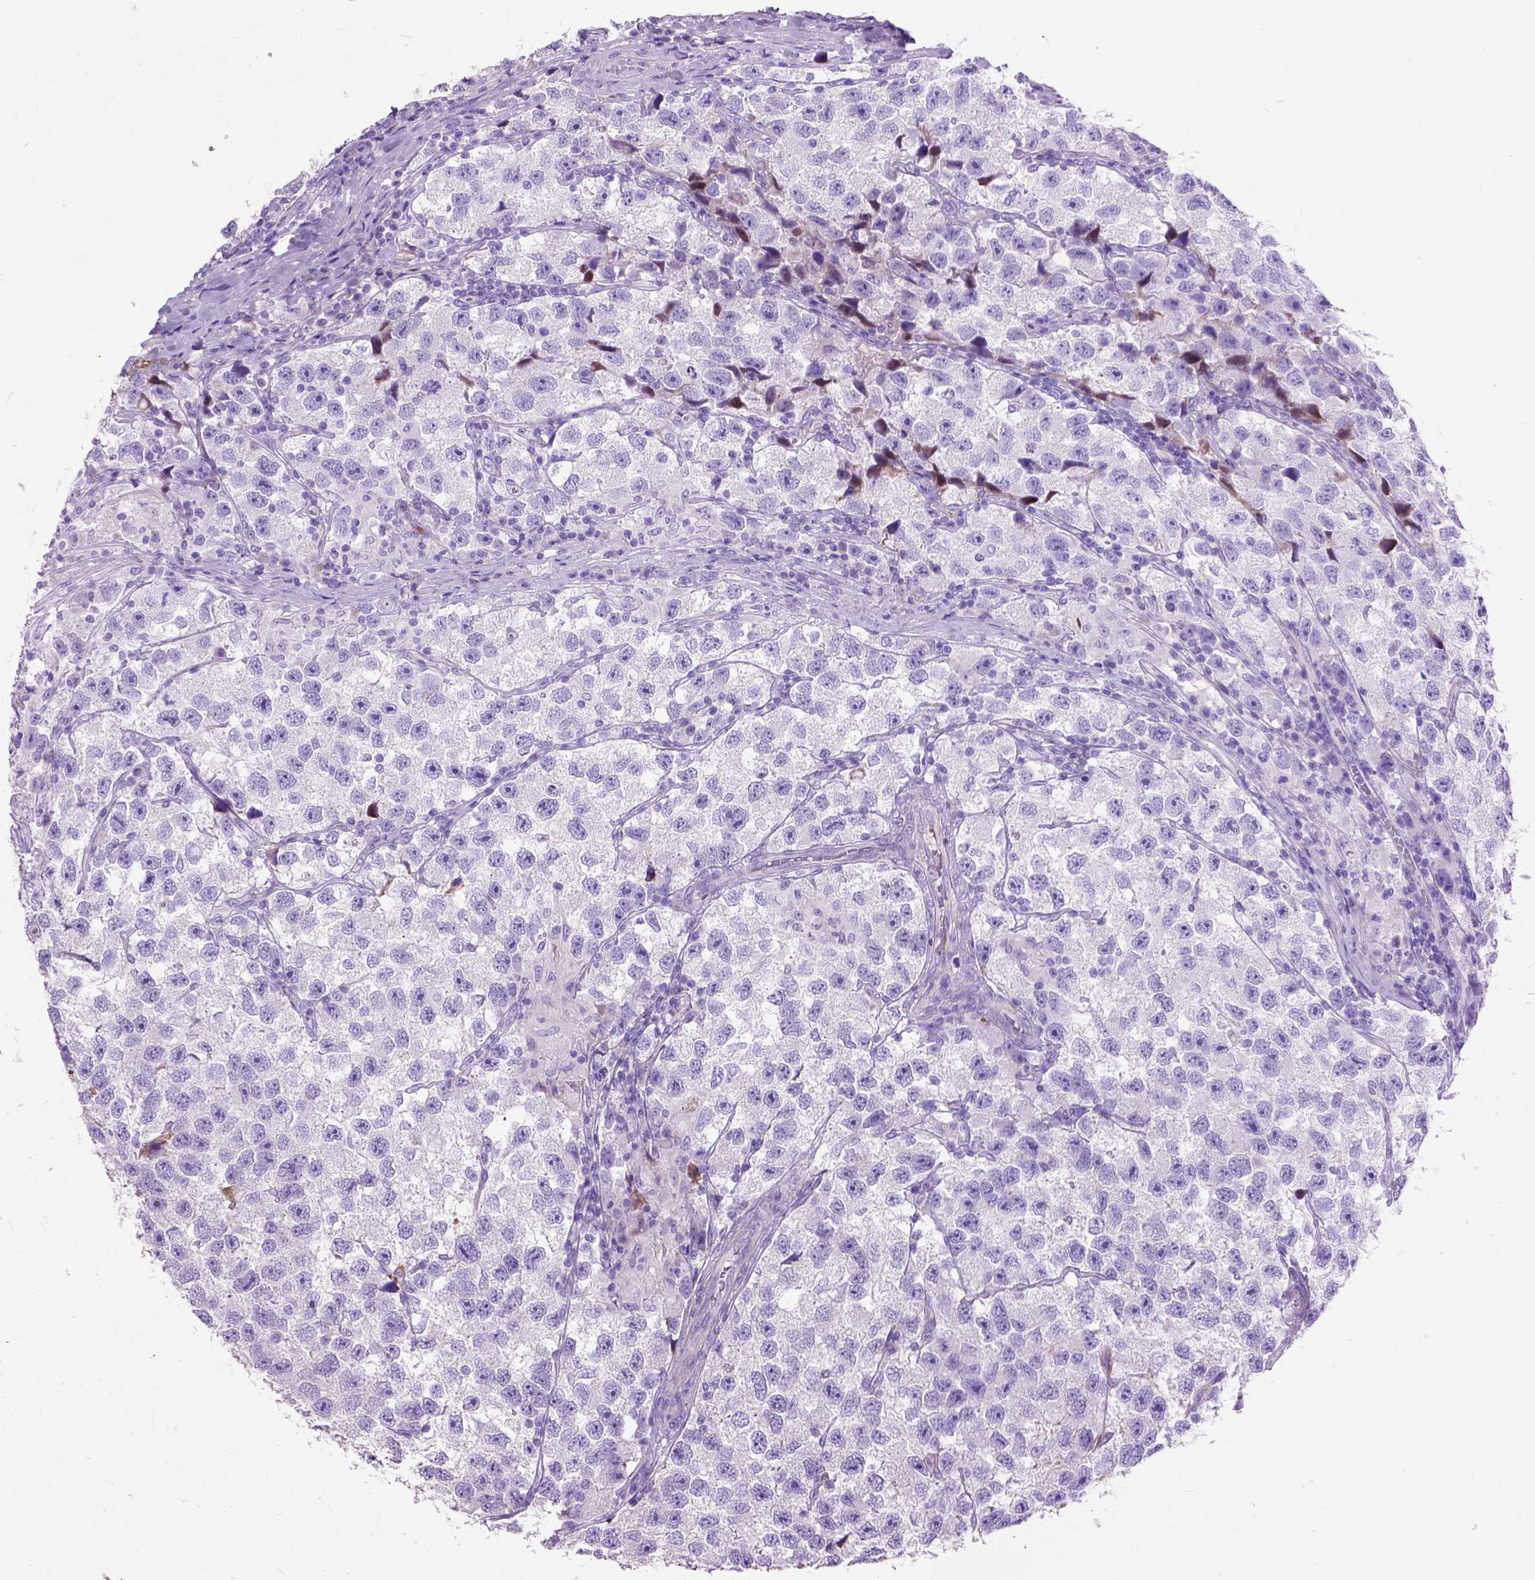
{"staining": {"intensity": "negative", "quantity": "none", "location": "none"}, "tissue": "testis cancer", "cell_type": "Tumor cells", "image_type": "cancer", "snomed": [{"axis": "morphology", "description": "Seminoma, NOS"}, {"axis": "topography", "description": "Testis"}], "caption": "Immunohistochemistry (IHC) of testis cancer (seminoma) shows no positivity in tumor cells.", "gene": "MAPT", "patient": {"sex": "male", "age": 26}}